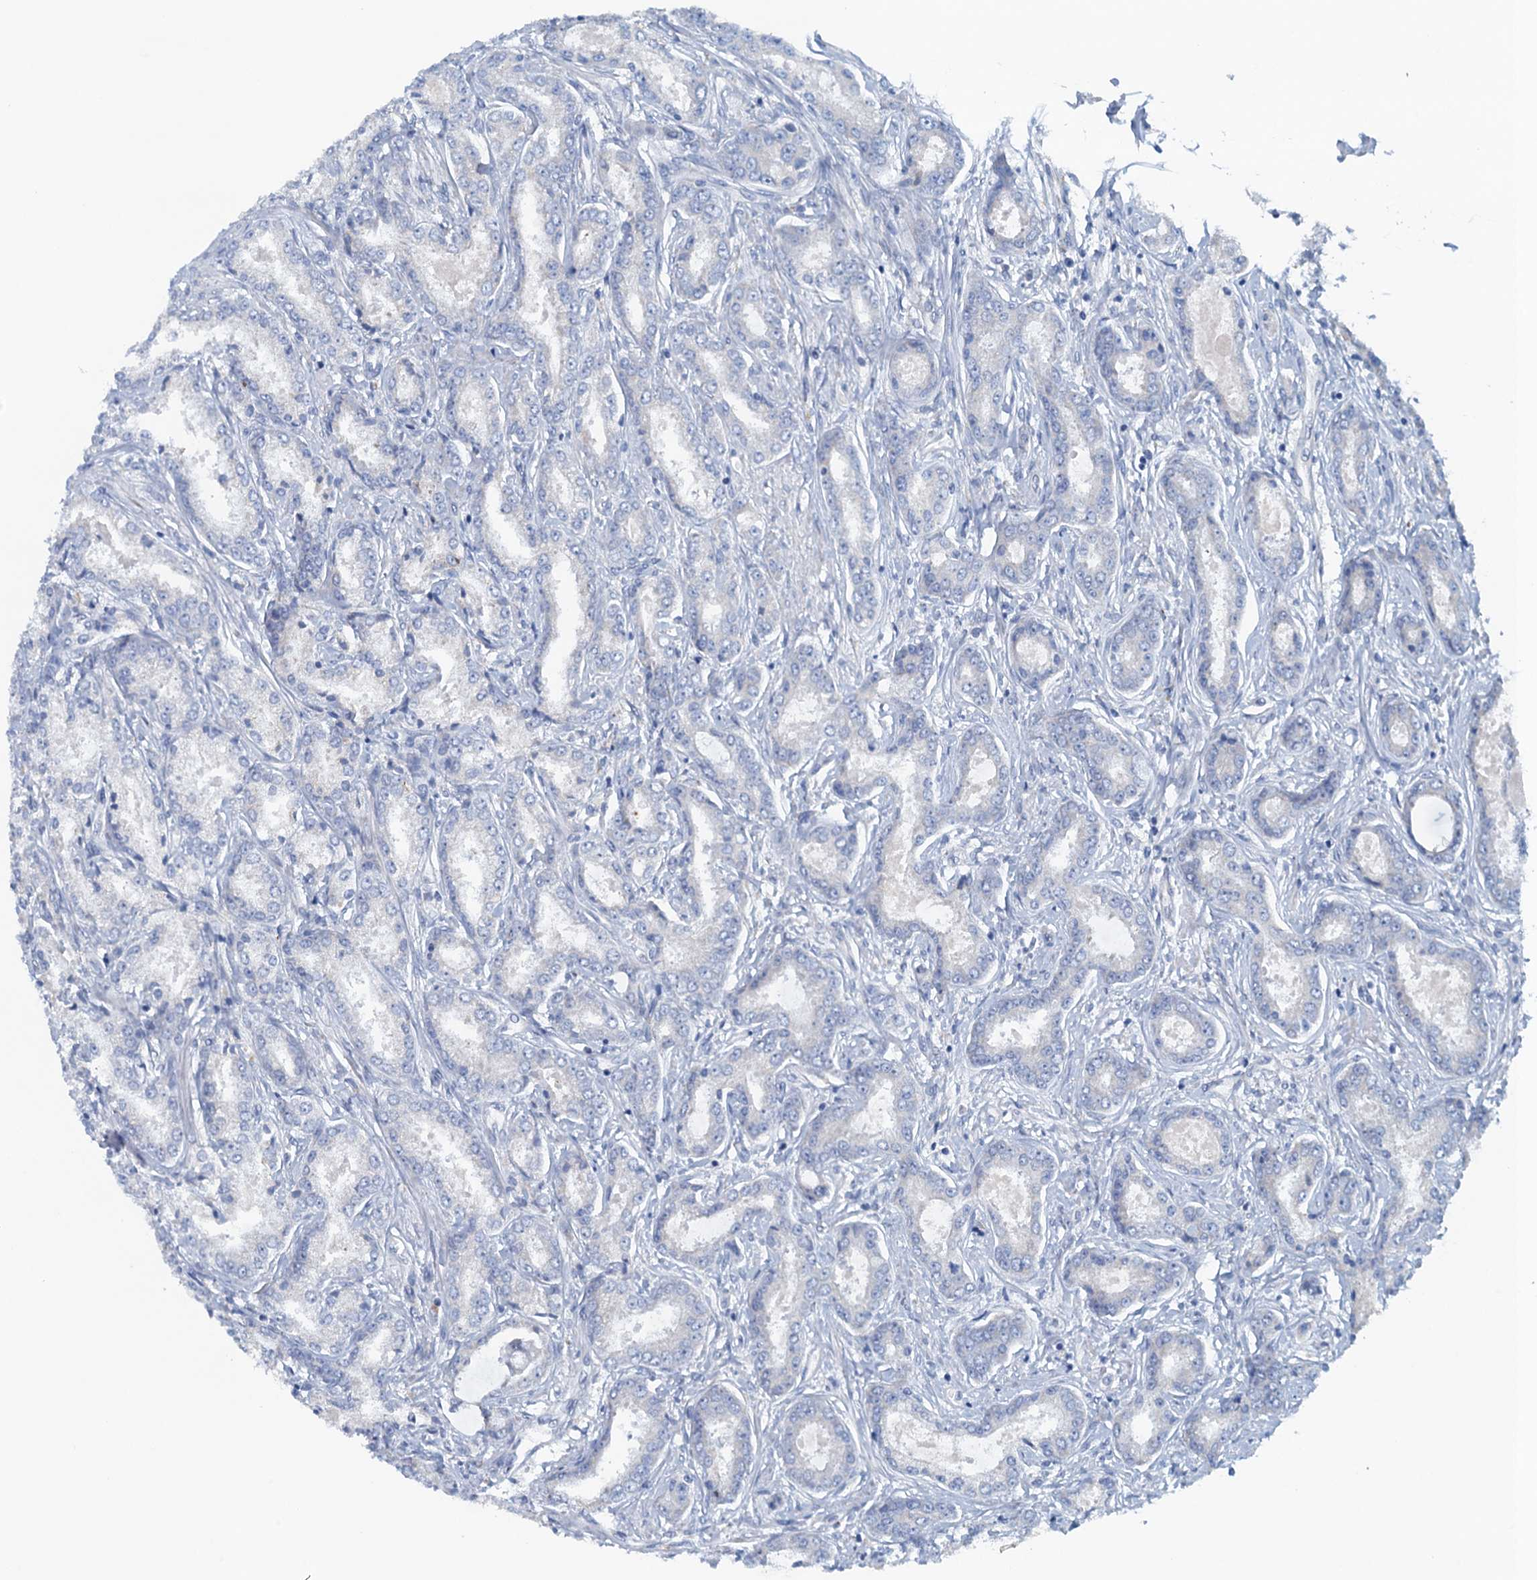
{"staining": {"intensity": "negative", "quantity": "none", "location": "none"}, "tissue": "prostate cancer", "cell_type": "Tumor cells", "image_type": "cancer", "snomed": [{"axis": "morphology", "description": "Adenocarcinoma, Low grade"}, {"axis": "topography", "description": "Prostate"}], "caption": "Prostate adenocarcinoma (low-grade) was stained to show a protein in brown. There is no significant expression in tumor cells.", "gene": "CBLIF", "patient": {"sex": "male", "age": 68}}